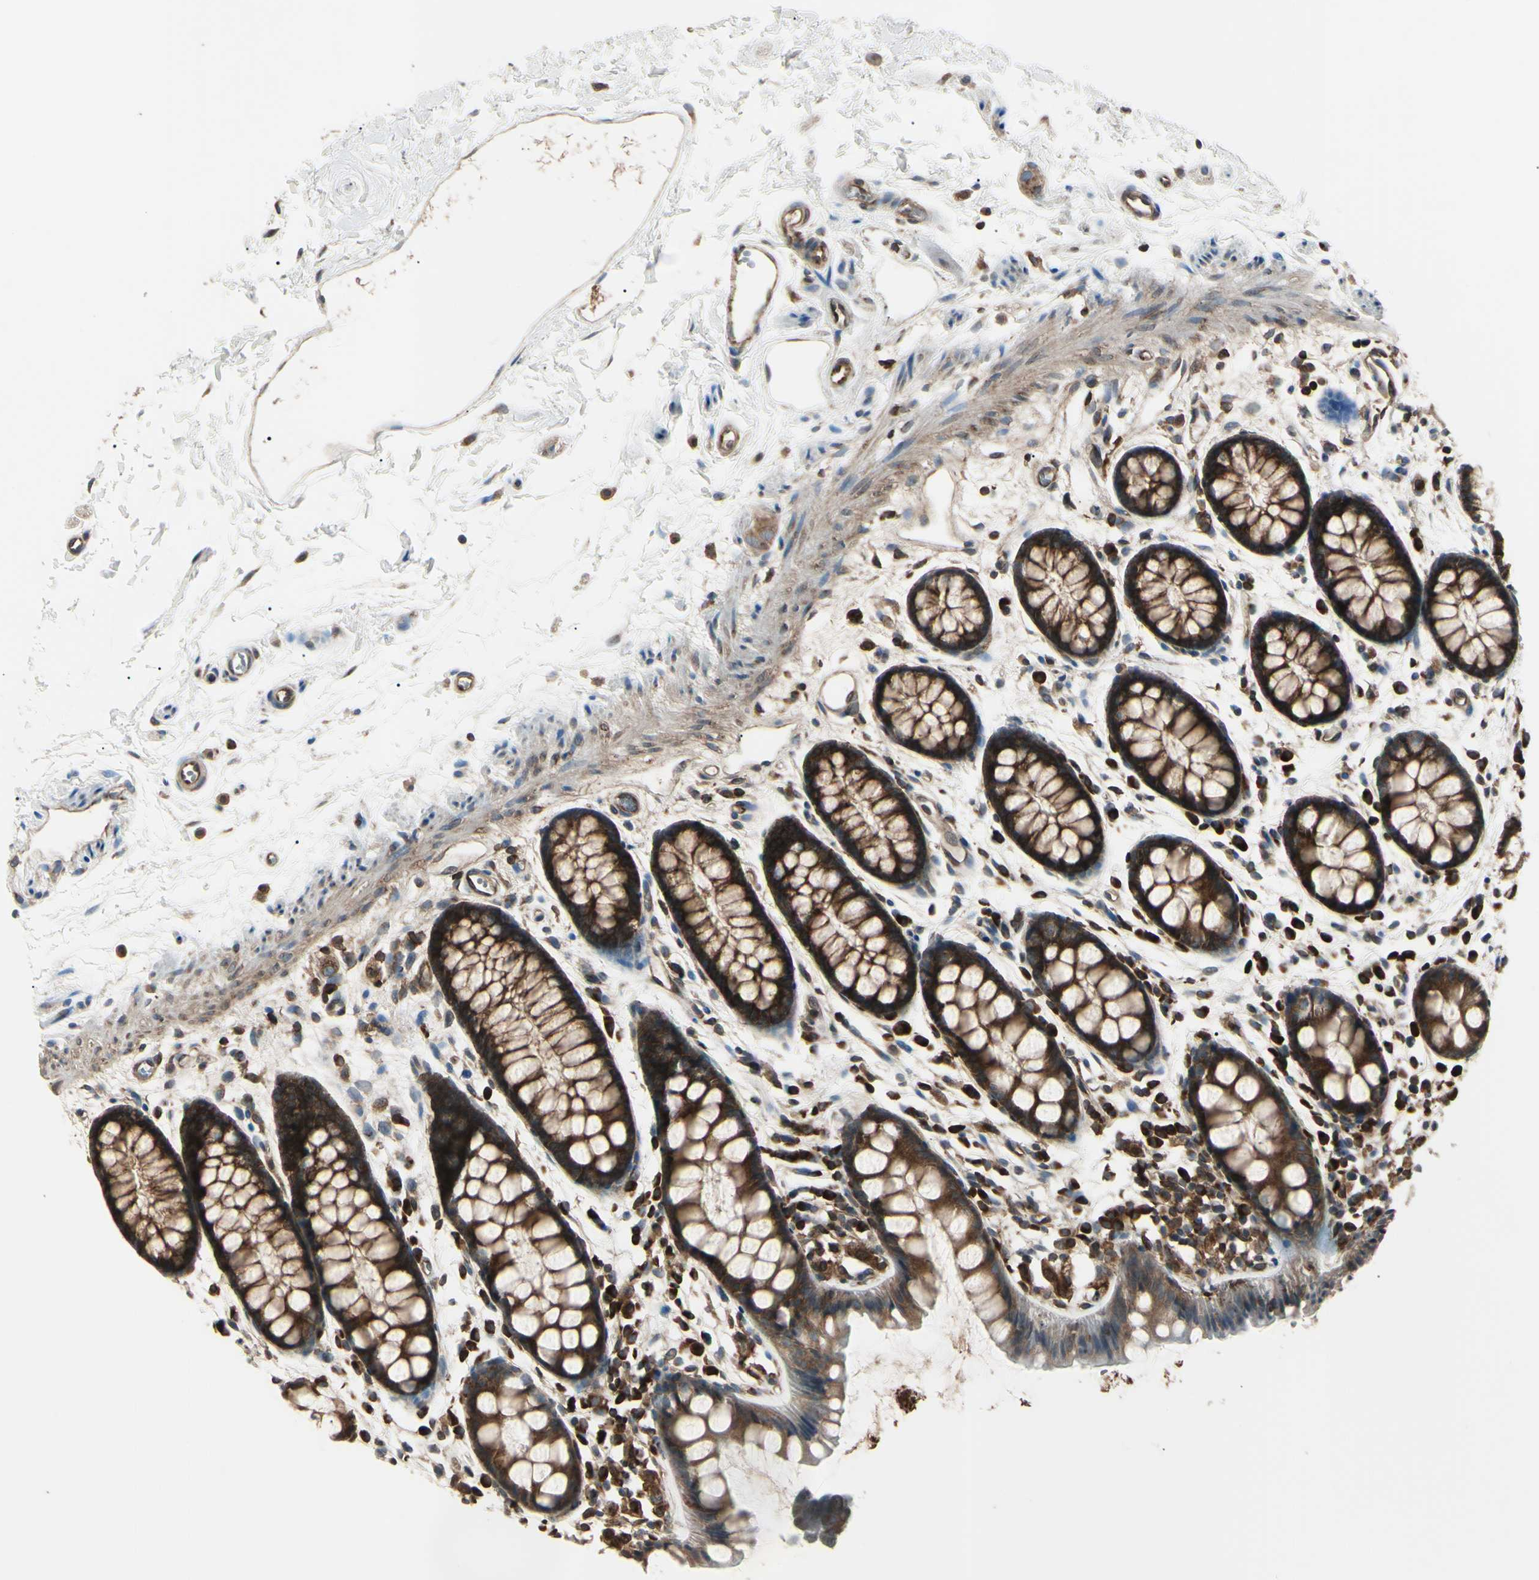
{"staining": {"intensity": "strong", "quantity": ">75%", "location": "cytoplasmic/membranous"}, "tissue": "rectum", "cell_type": "Glandular cells", "image_type": "normal", "snomed": [{"axis": "morphology", "description": "Normal tissue, NOS"}, {"axis": "topography", "description": "Rectum"}], "caption": "IHC staining of normal rectum, which displays high levels of strong cytoplasmic/membranous expression in about >75% of glandular cells indicating strong cytoplasmic/membranous protein positivity. The staining was performed using DAB (3,3'-diaminobenzidine) (brown) for protein detection and nuclei were counterstained in hematoxylin (blue).", "gene": "MAPRE1", "patient": {"sex": "female", "age": 66}}